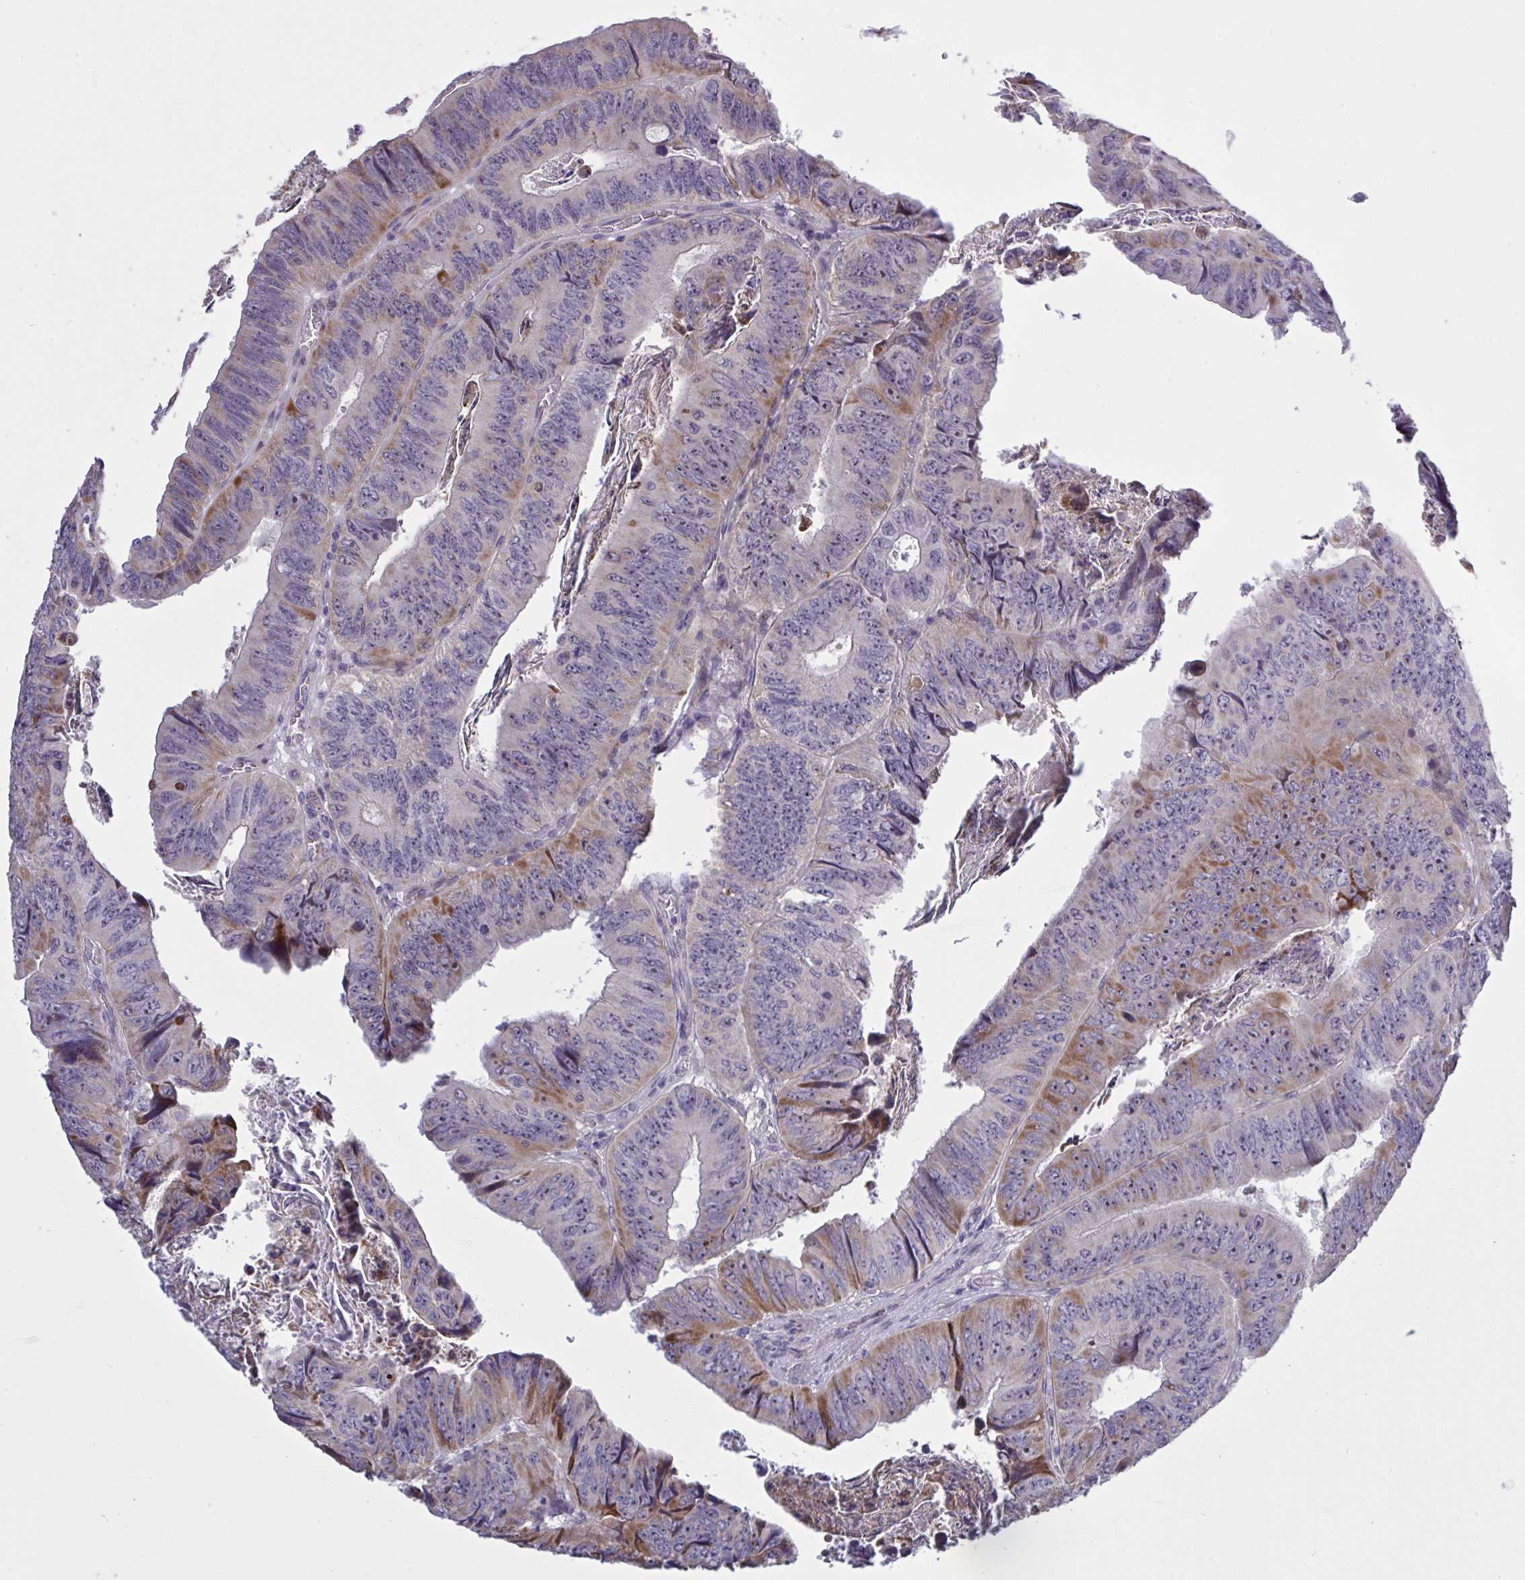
{"staining": {"intensity": "moderate", "quantity": "<25%", "location": "cytoplasmic/membranous"}, "tissue": "colorectal cancer", "cell_type": "Tumor cells", "image_type": "cancer", "snomed": [{"axis": "morphology", "description": "Adenocarcinoma, NOS"}, {"axis": "topography", "description": "Colon"}], "caption": "Immunohistochemical staining of colorectal cancer demonstrates moderate cytoplasmic/membranous protein expression in about <25% of tumor cells.", "gene": "CD101", "patient": {"sex": "female", "age": 84}}